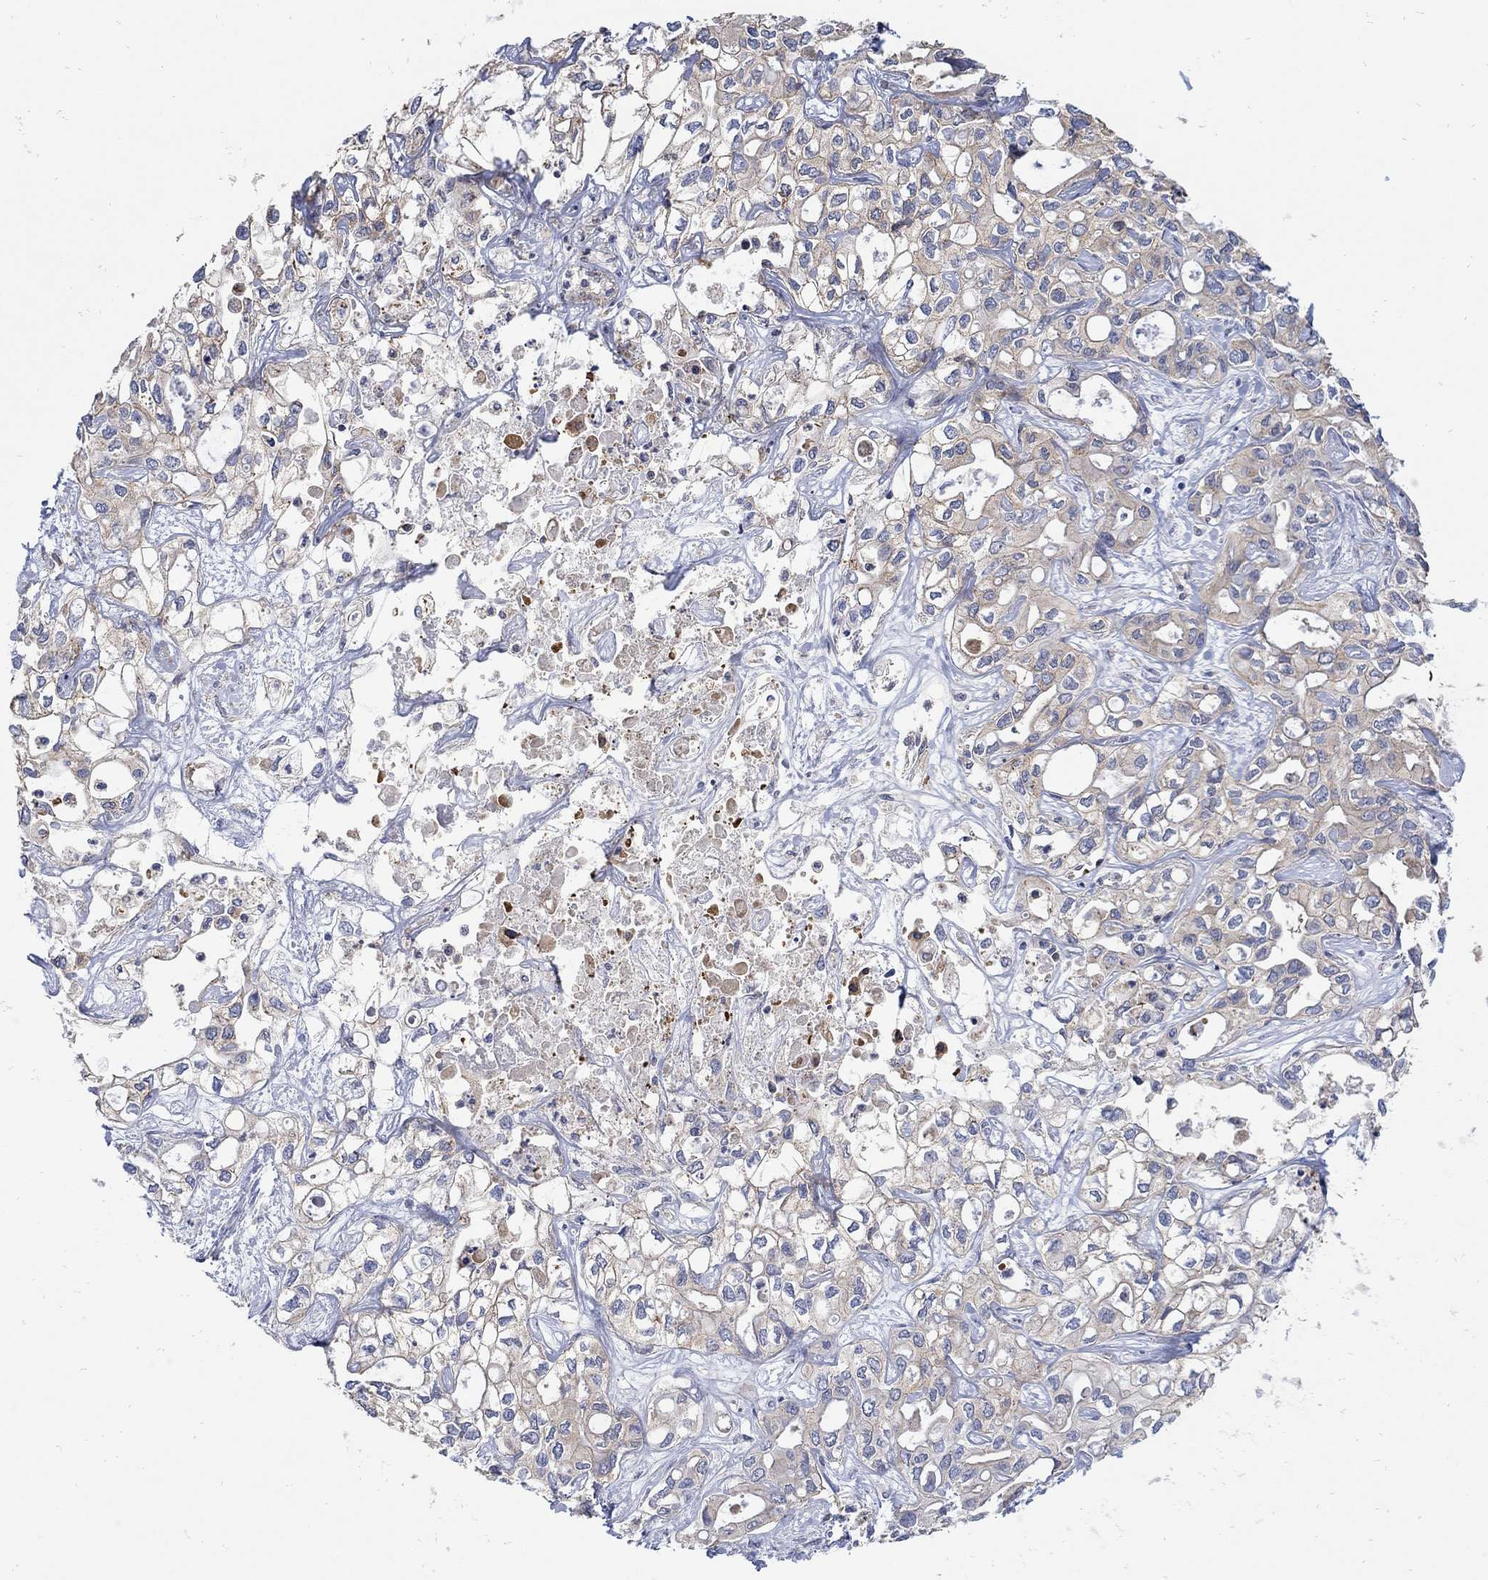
{"staining": {"intensity": "weak", "quantity": "25%-75%", "location": "cytoplasmic/membranous"}, "tissue": "liver cancer", "cell_type": "Tumor cells", "image_type": "cancer", "snomed": [{"axis": "morphology", "description": "Cholangiocarcinoma"}, {"axis": "topography", "description": "Liver"}], "caption": "Immunohistochemistry (IHC) micrograph of neoplastic tissue: cholangiocarcinoma (liver) stained using IHC shows low levels of weak protein expression localized specifically in the cytoplasmic/membranous of tumor cells, appearing as a cytoplasmic/membranous brown color.", "gene": "TEKT3", "patient": {"sex": "female", "age": 64}}